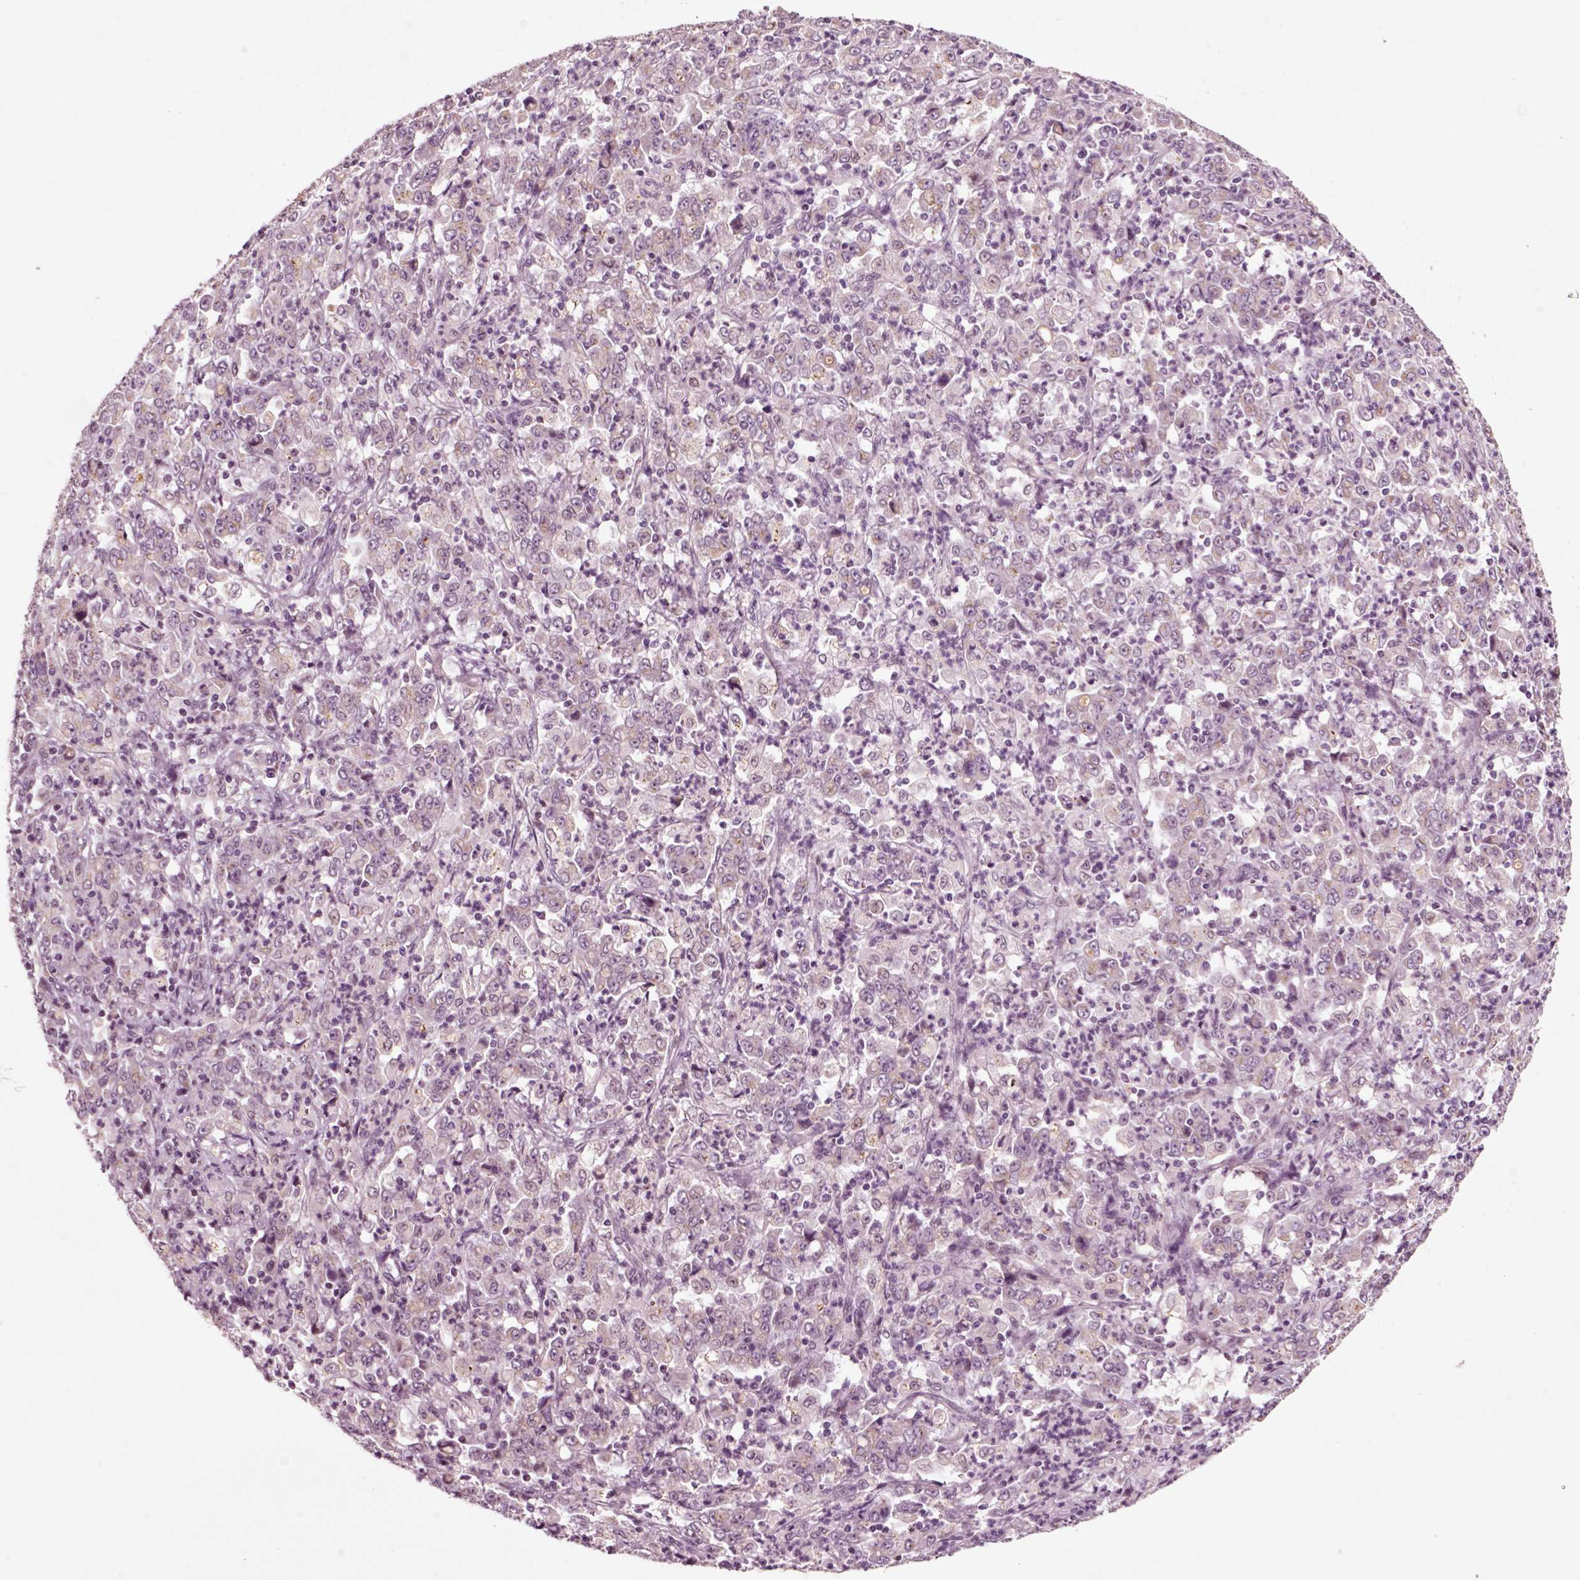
{"staining": {"intensity": "negative", "quantity": "none", "location": "none"}, "tissue": "stomach cancer", "cell_type": "Tumor cells", "image_type": "cancer", "snomed": [{"axis": "morphology", "description": "Adenocarcinoma, NOS"}, {"axis": "topography", "description": "Stomach, lower"}], "caption": "The image displays no significant staining in tumor cells of stomach adenocarcinoma.", "gene": "CHGB", "patient": {"sex": "female", "age": 71}}